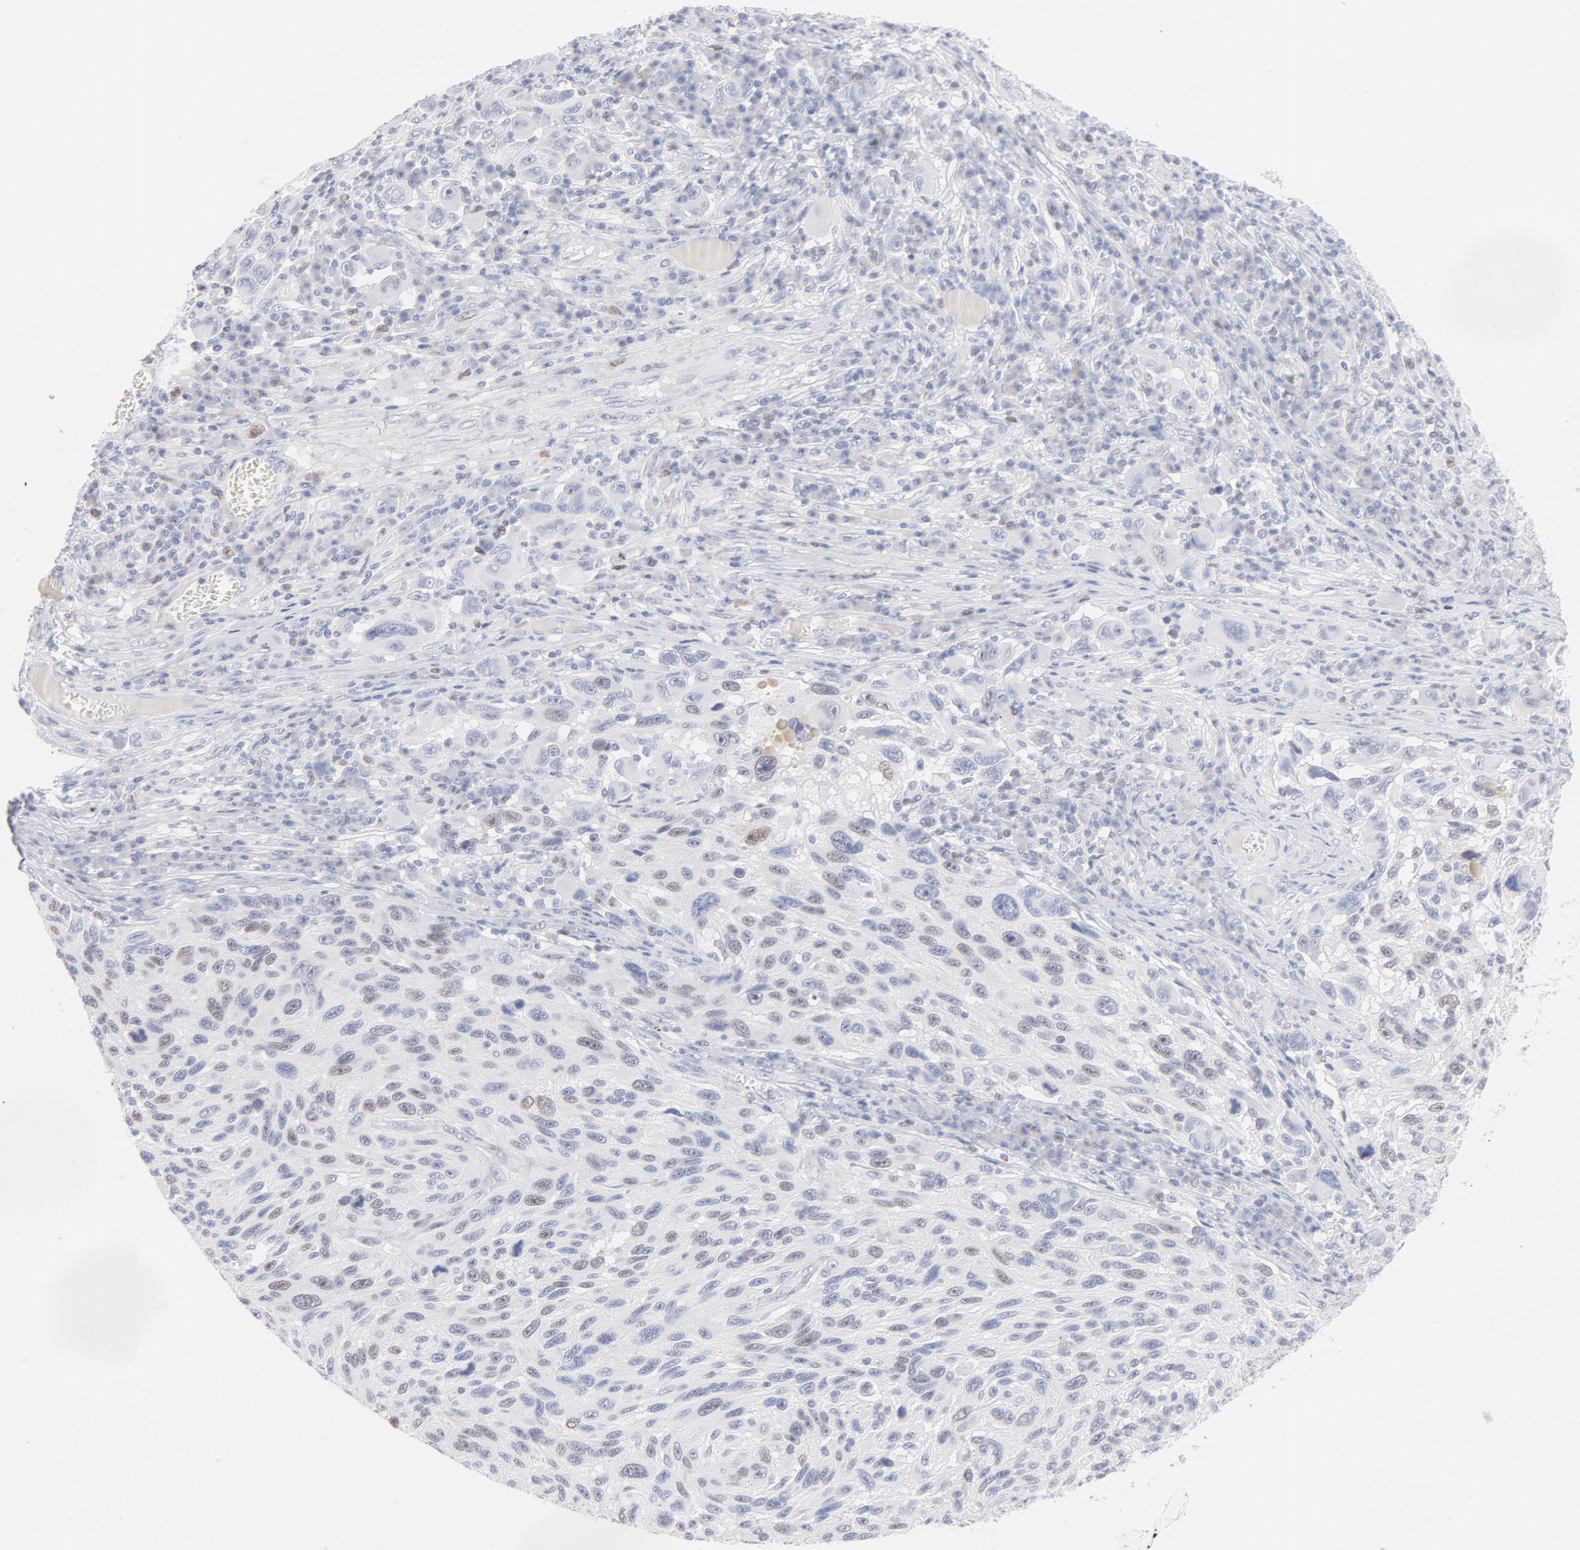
{"staining": {"intensity": "weak", "quantity": "25%-75%", "location": "nuclear"}, "tissue": "melanoma", "cell_type": "Tumor cells", "image_type": "cancer", "snomed": [{"axis": "morphology", "description": "Malignant melanoma, NOS"}, {"axis": "topography", "description": "Skin"}], "caption": "Malignant melanoma stained with a protein marker demonstrates weak staining in tumor cells.", "gene": "MCM7", "patient": {"sex": "male", "age": 53}}